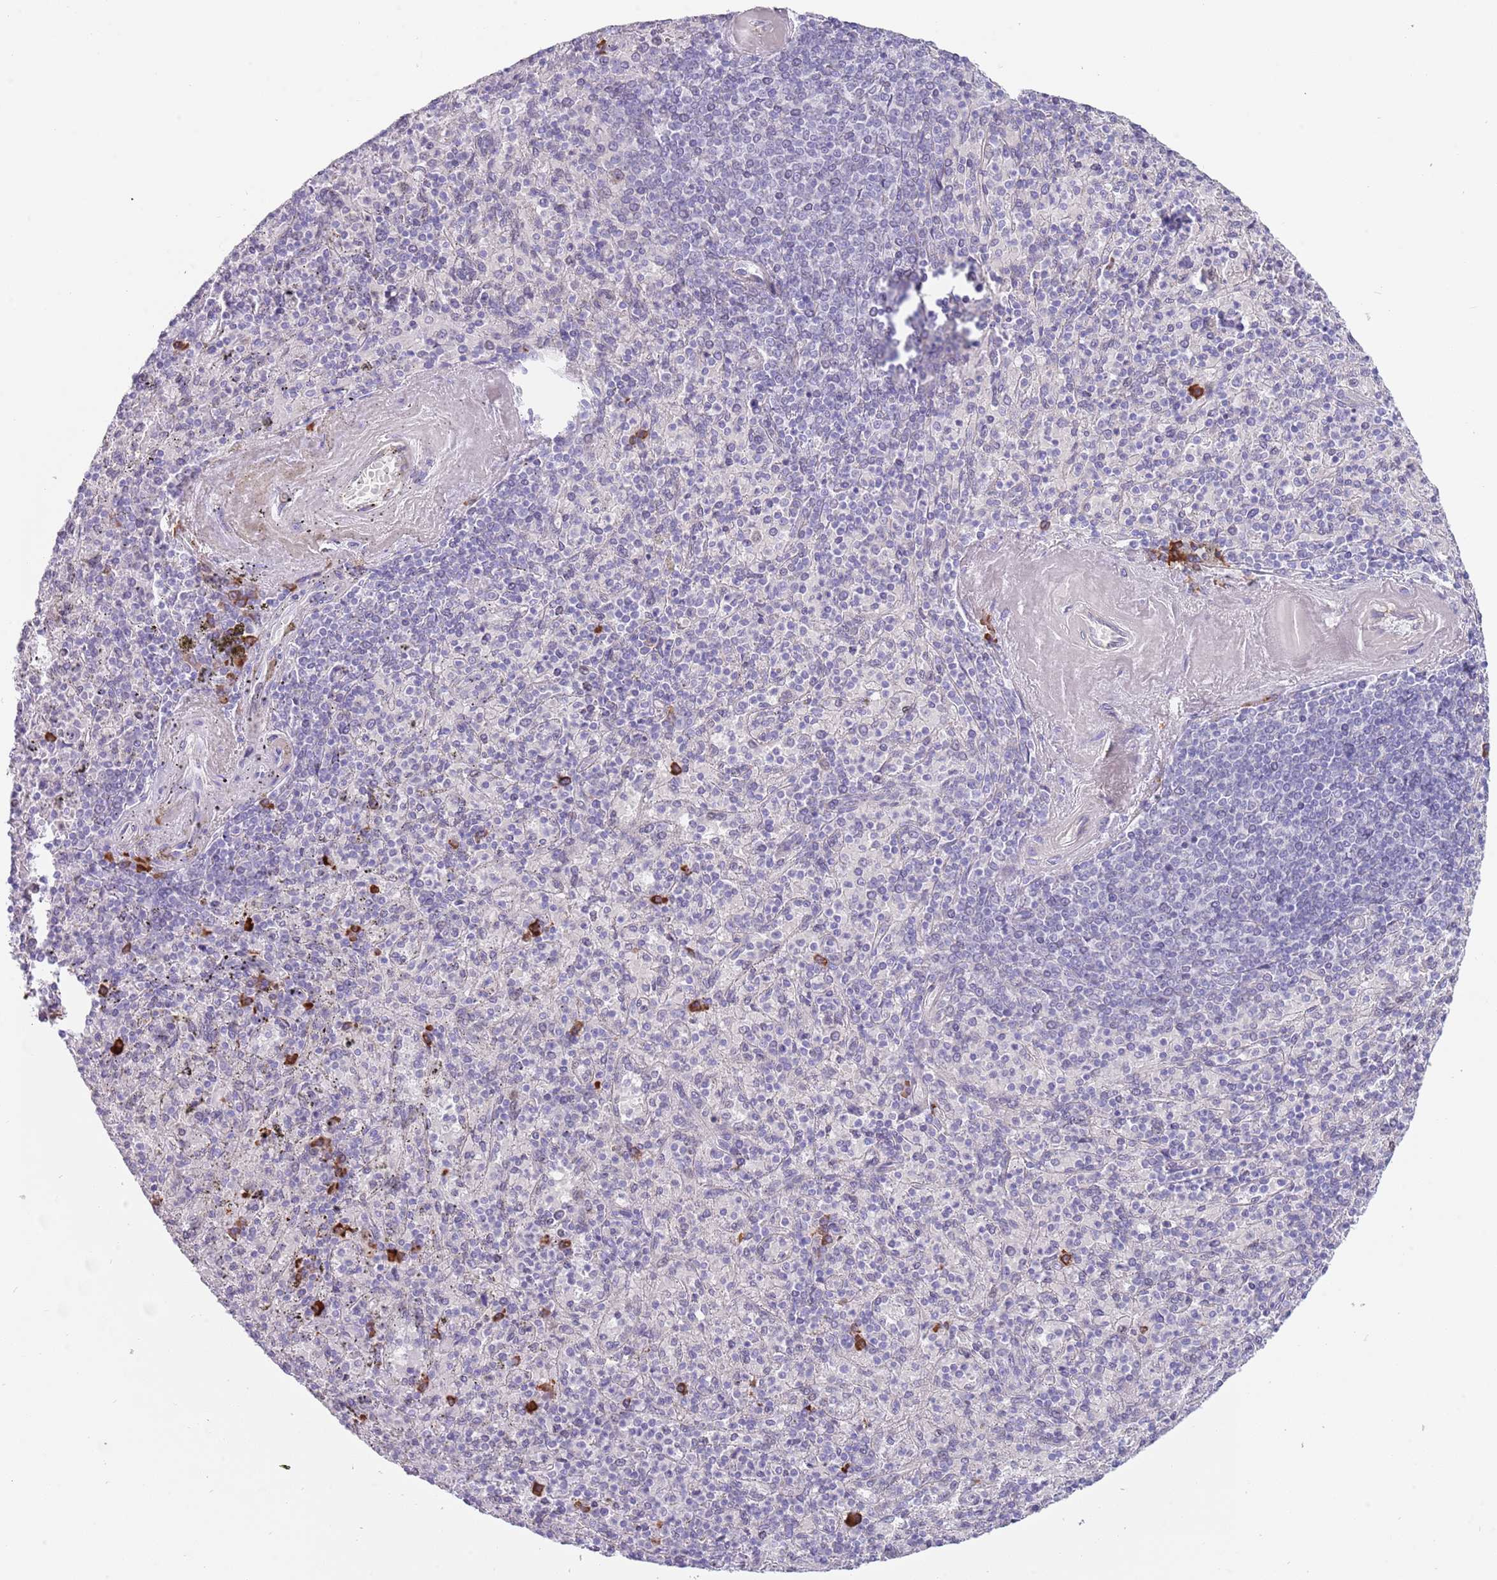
{"staining": {"intensity": "strong", "quantity": "<25%", "location": "cytoplasmic/membranous"}, "tissue": "spleen", "cell_type": "Cells in red pulp", "image_type": "normal", "snomed": [{"axis": "morphology", "description": "Normal tissue, NOS"}, {"axis": "topography", "description": "Spleen"}], "caption": "Spleen was stained to show a protein in brown. There is medium levels of strong cytoplasmic/membranous positivity in approximately <25% of cells in red pulp.", "gene": "TNRC6C", "patient": {"sex": "male", "age": 82}}